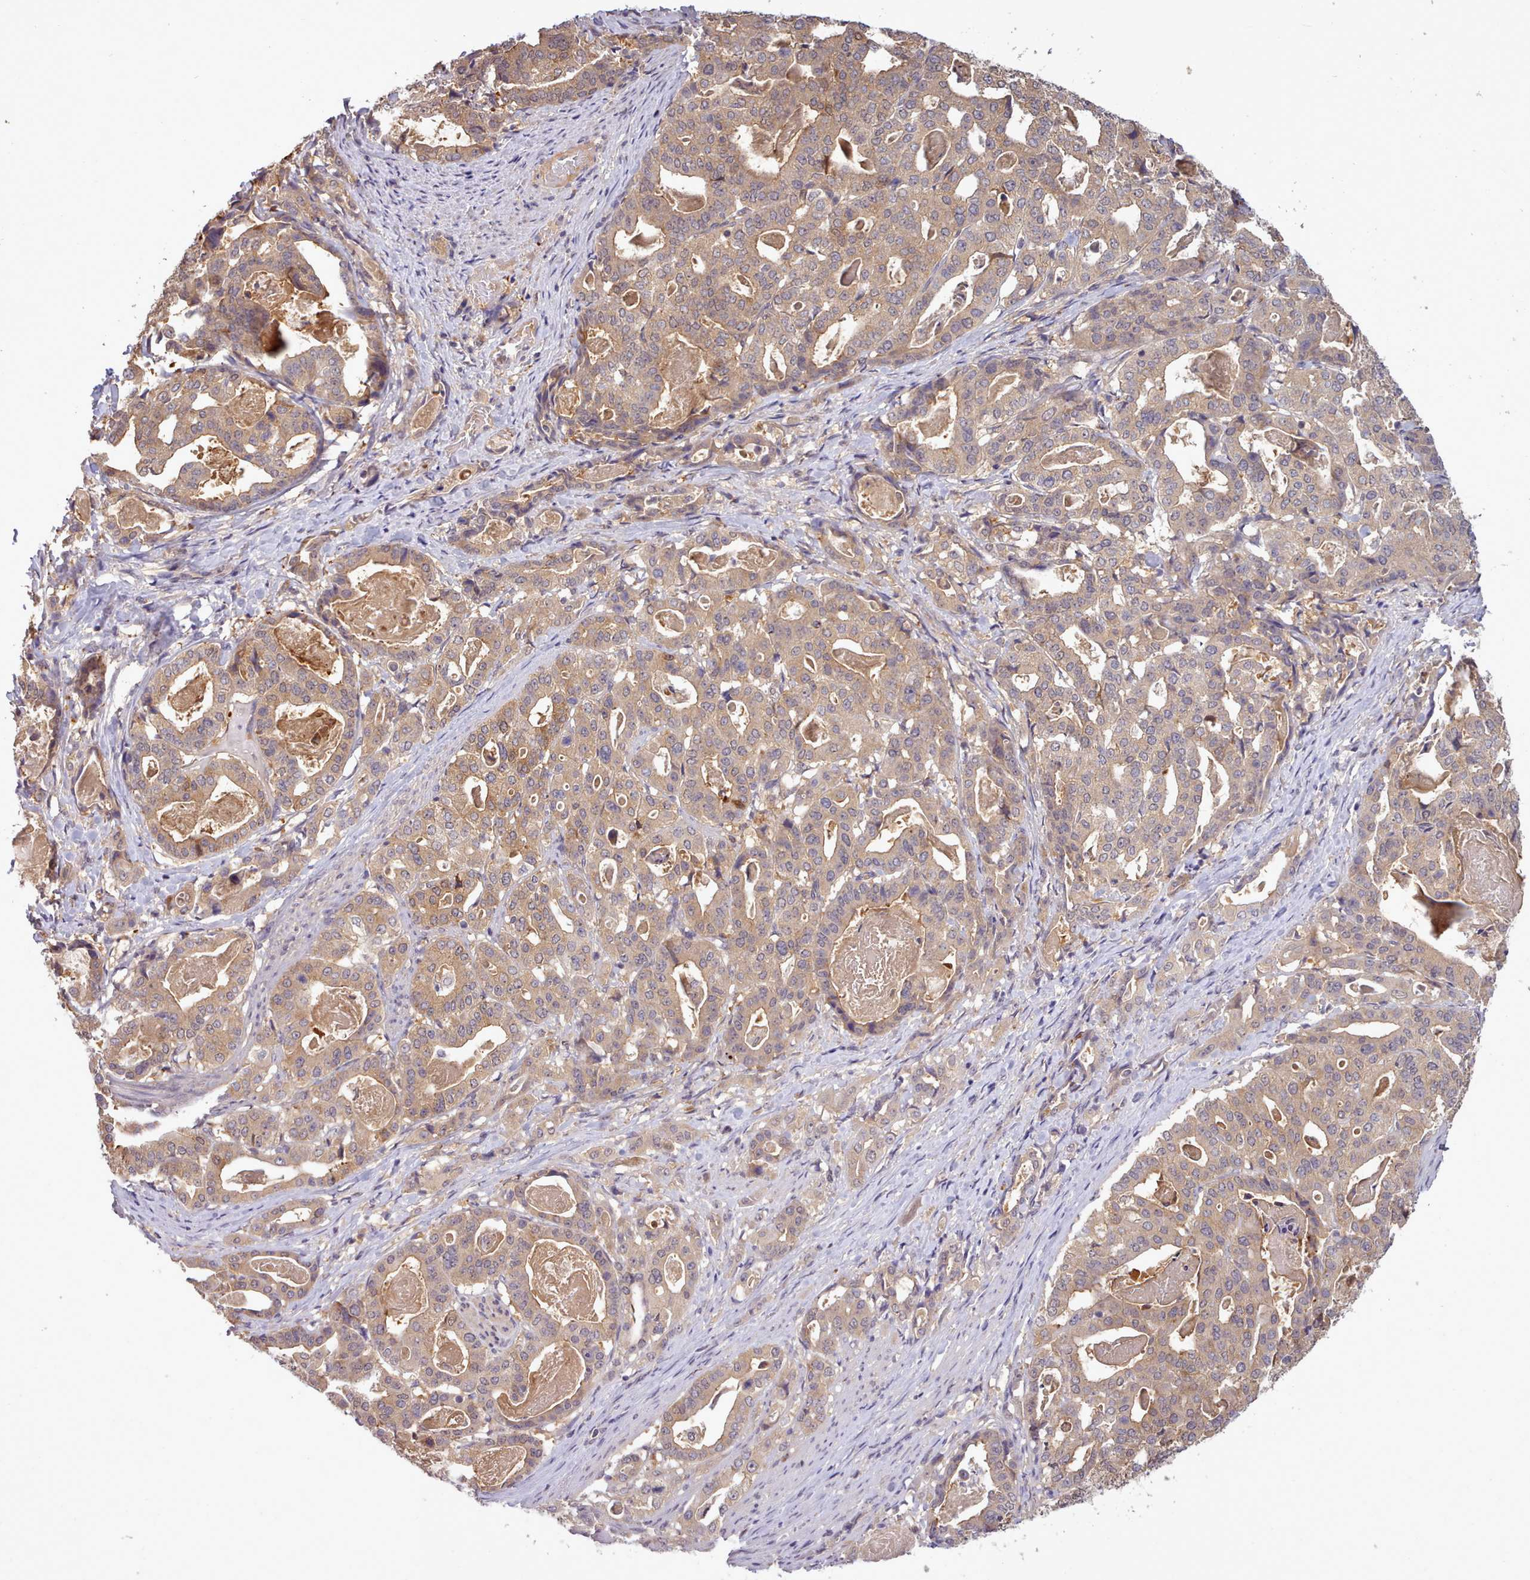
{"staining": {"intensity": "moderate", "quantity": ">75%", "location": "cytoplasmic/membranous"}, "tissue": "stomach cancer", "cell_type": "Tumor cells", "image_type": "cancer", "snomed": [{"axis": "morphology", "description": "Adenocarcinoma, NOS"}, {"axis": "topography", "description": "Stomach"}], "caption": "Stomach cancer stained with DAB (3,3'-diaminobenzidine) immunohistochemistry (IHC) exhibits medium levels of moderate cytoplasmic/membranous expression in approximately >75% of tumor cells.", "gene": "ARL17A", "patient": {"sex": "male", "age": 48}}